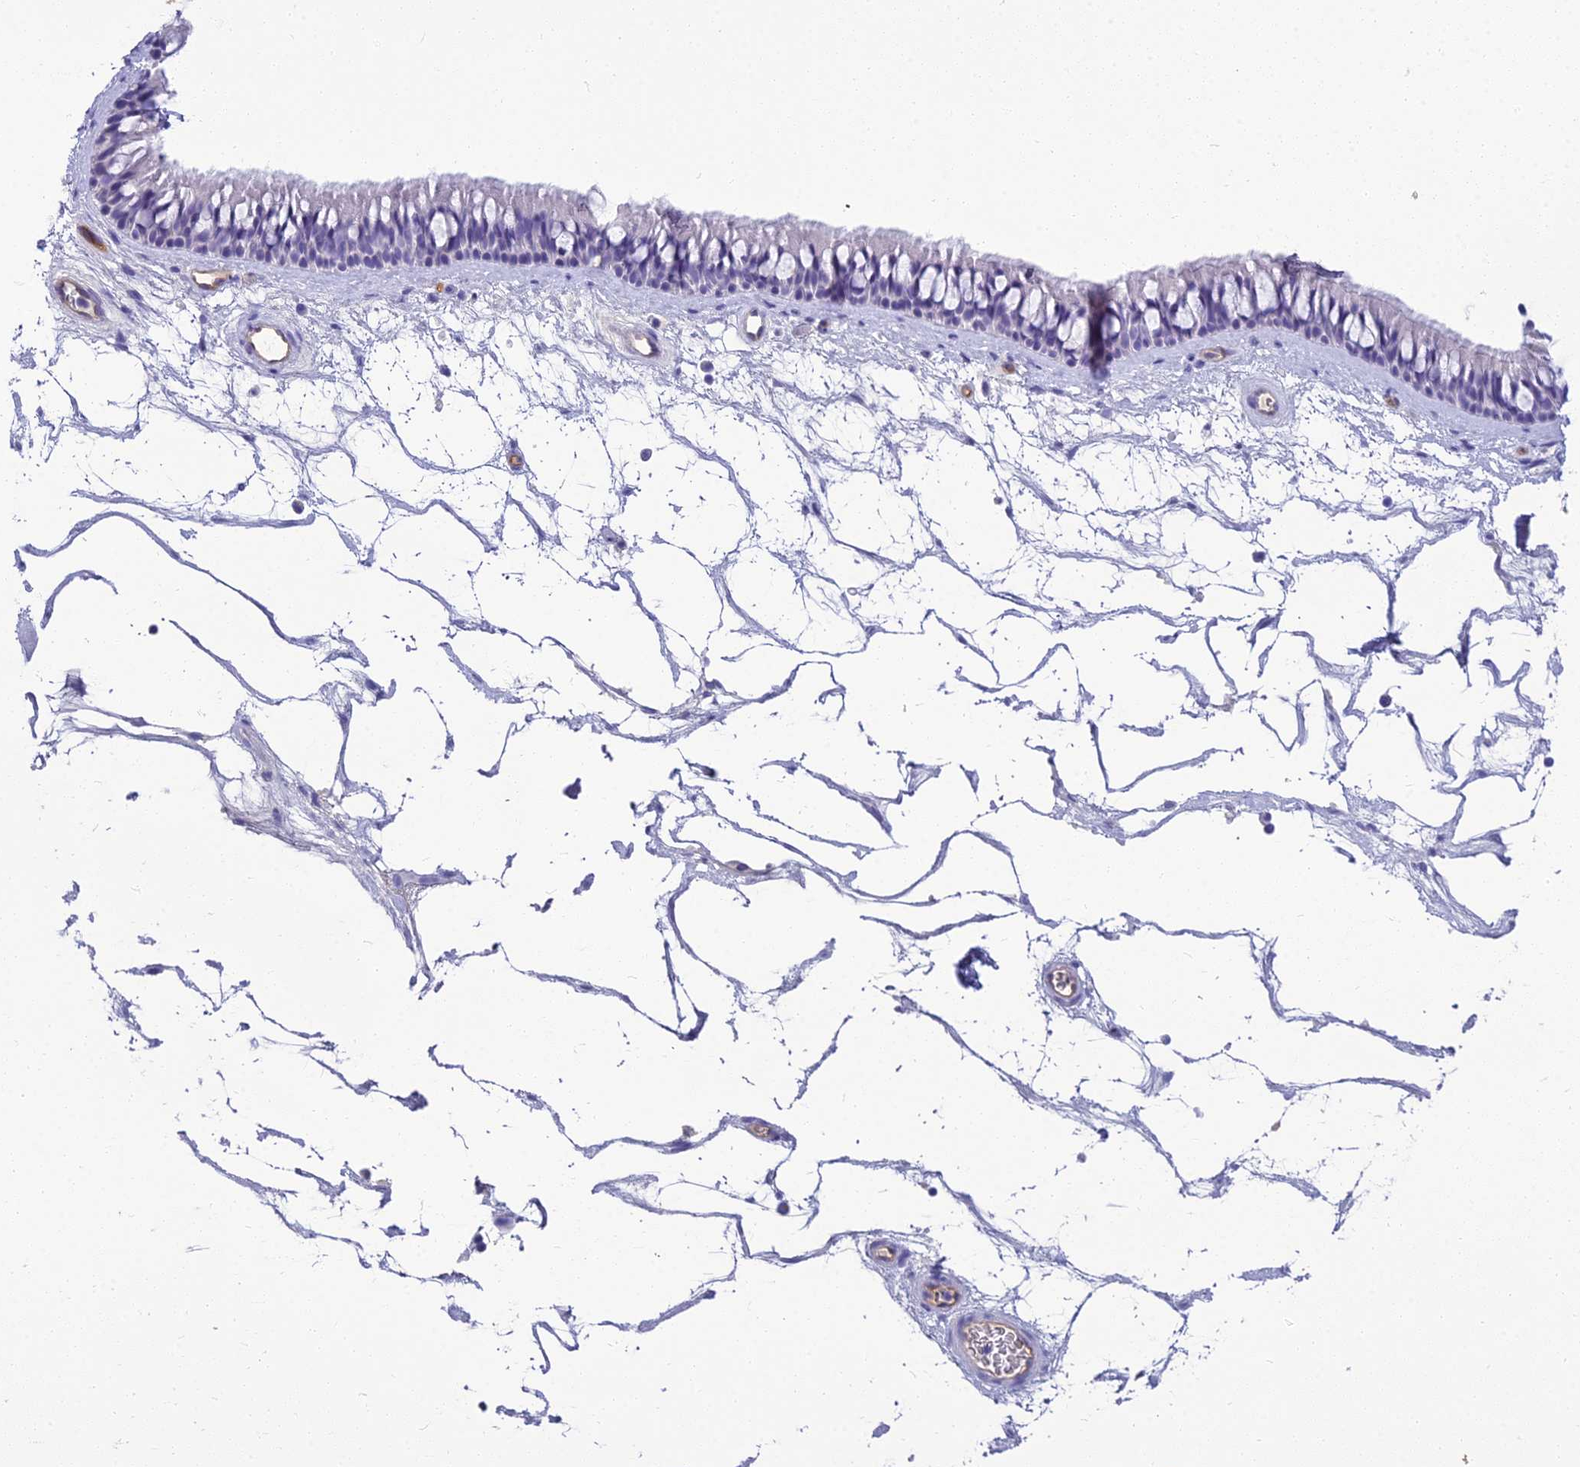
{"staining": {"intensity": "negative", "quantity": "none", "location": "none"}, "tissue": "nasopharynx", "cell_type": "Respiratory epithelial cells", "image_type": "normal", "snomed": [{"axis": "morphology", "description": "Normal tissue, NOS"}, {"axis": "topography", "description": "Nasopharynx"}], "caption": "Immunohistochemical staining of benign nasopharynx shows no significant expression in respiratory epithelial cells.", "gene": "NINJ1", "patient": {"sex": "male", "age": 64}}